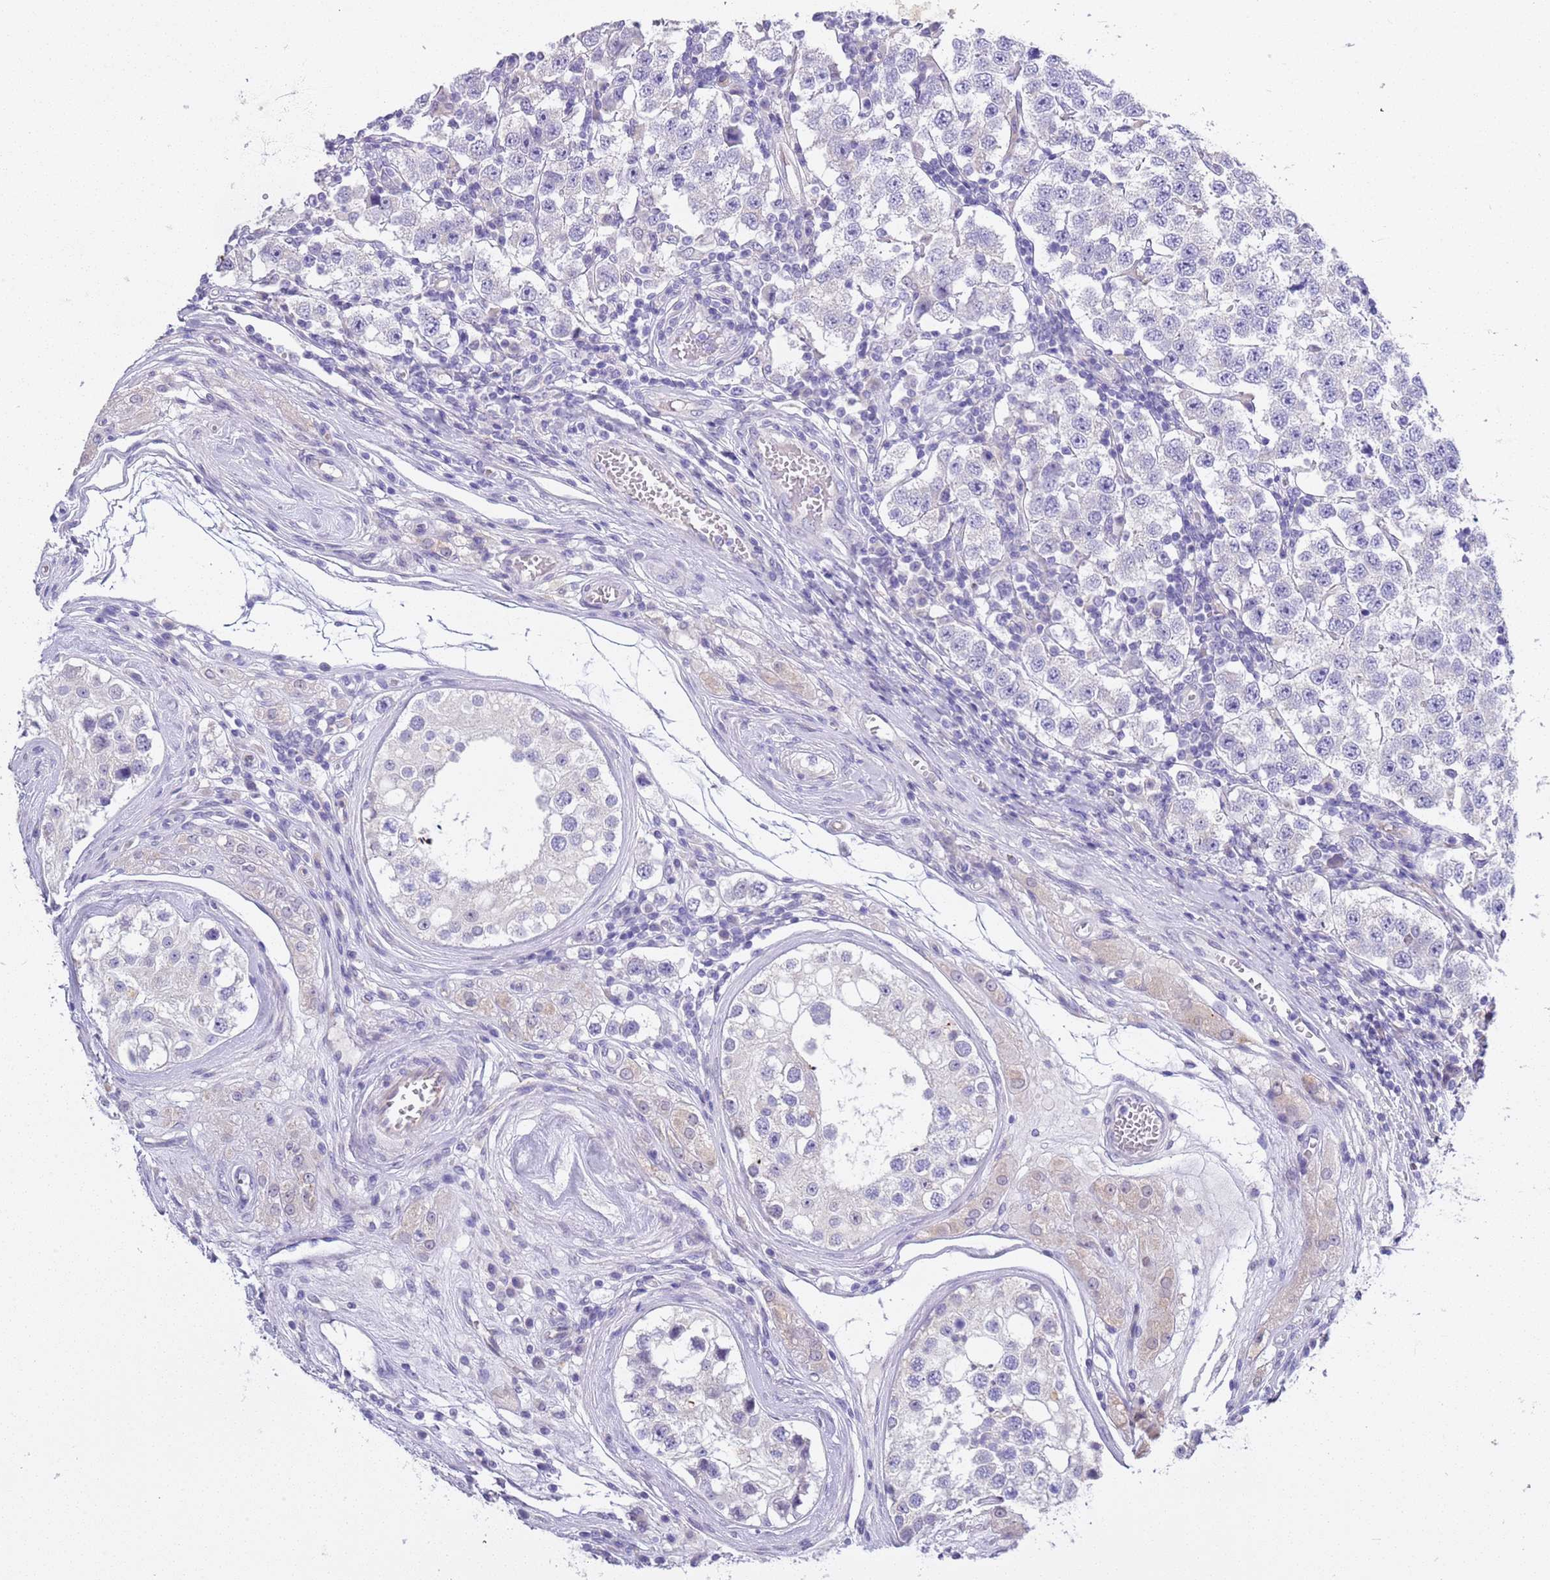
{"staining": {"intensity": "negative", "quantity": "none", "location": "none"}, "tissue": "testis cancer", "cell_type": "Tumor cells", "image_type": "cancer", "snomed": [{"axis": "morphology", "description": "Seminoma, NOS"}, {"axis": "topography", "description": "Testis"}], "caption": "IHC micrograph of neoplastic tissue: seminoma (testis) stained with DAB (3,3'-diaminobenzidine) exhibits no significant protein staining in tumor cells.", "gene": "BRMS1L", "patient": {"sex": "male", "age": 34}}